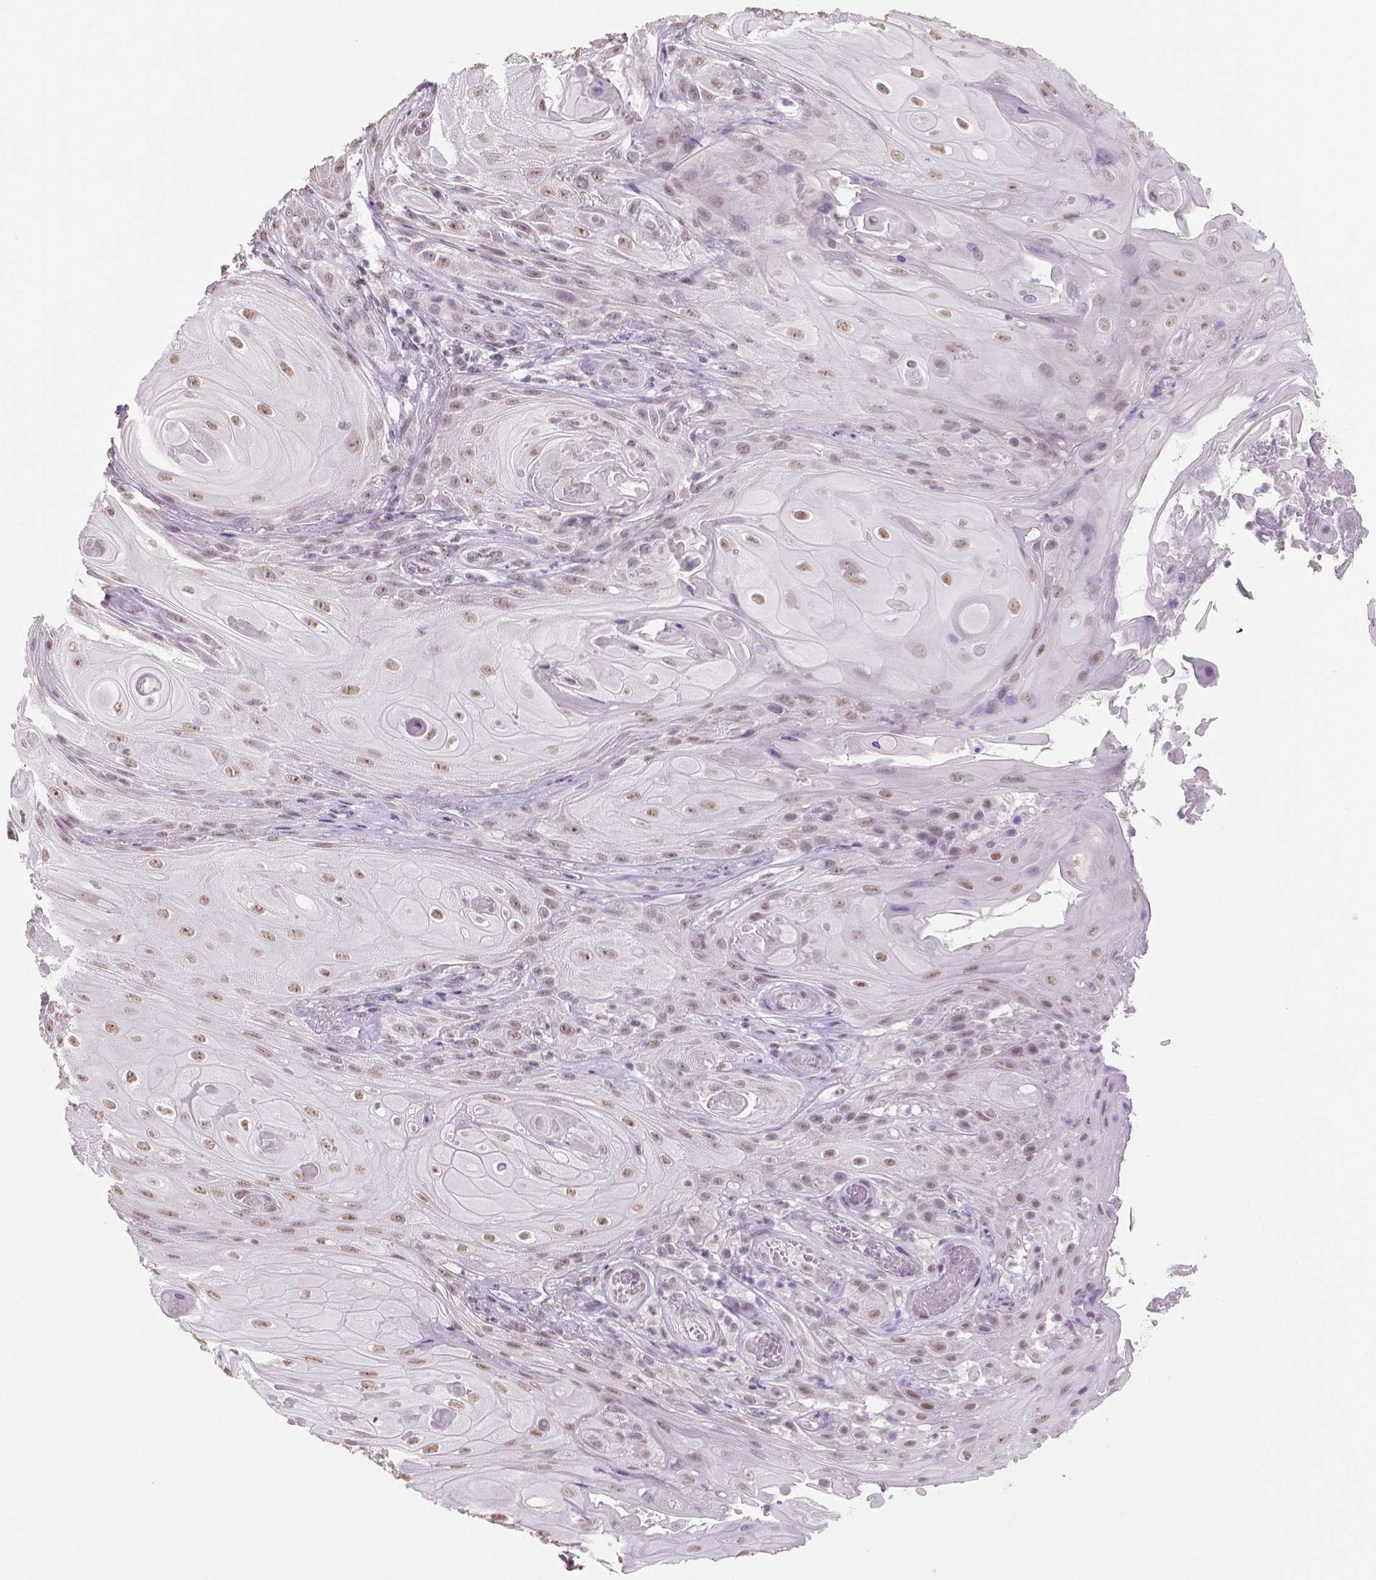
{"staining": {"intensity": "weak", "quantity": ">75%", "location": "nuclear"}, "tissue": "skin cancer", "cell_type": "Tumor cells", "image_type": "cancer", "snomed": [{"axis": "morphology", "description": "Squamous cell carcinoma, NOS"}, {"axis": "topography", "description": "Skin"}], "caption": "Immunohistochemical staining of human skin squamous cell carcinoma demonstrates low levels of weak nuclear staining in approximately >75% of tumor cells.", "gene": "IGF2BP1", "patient": {"sex": "male", "age": 62}}